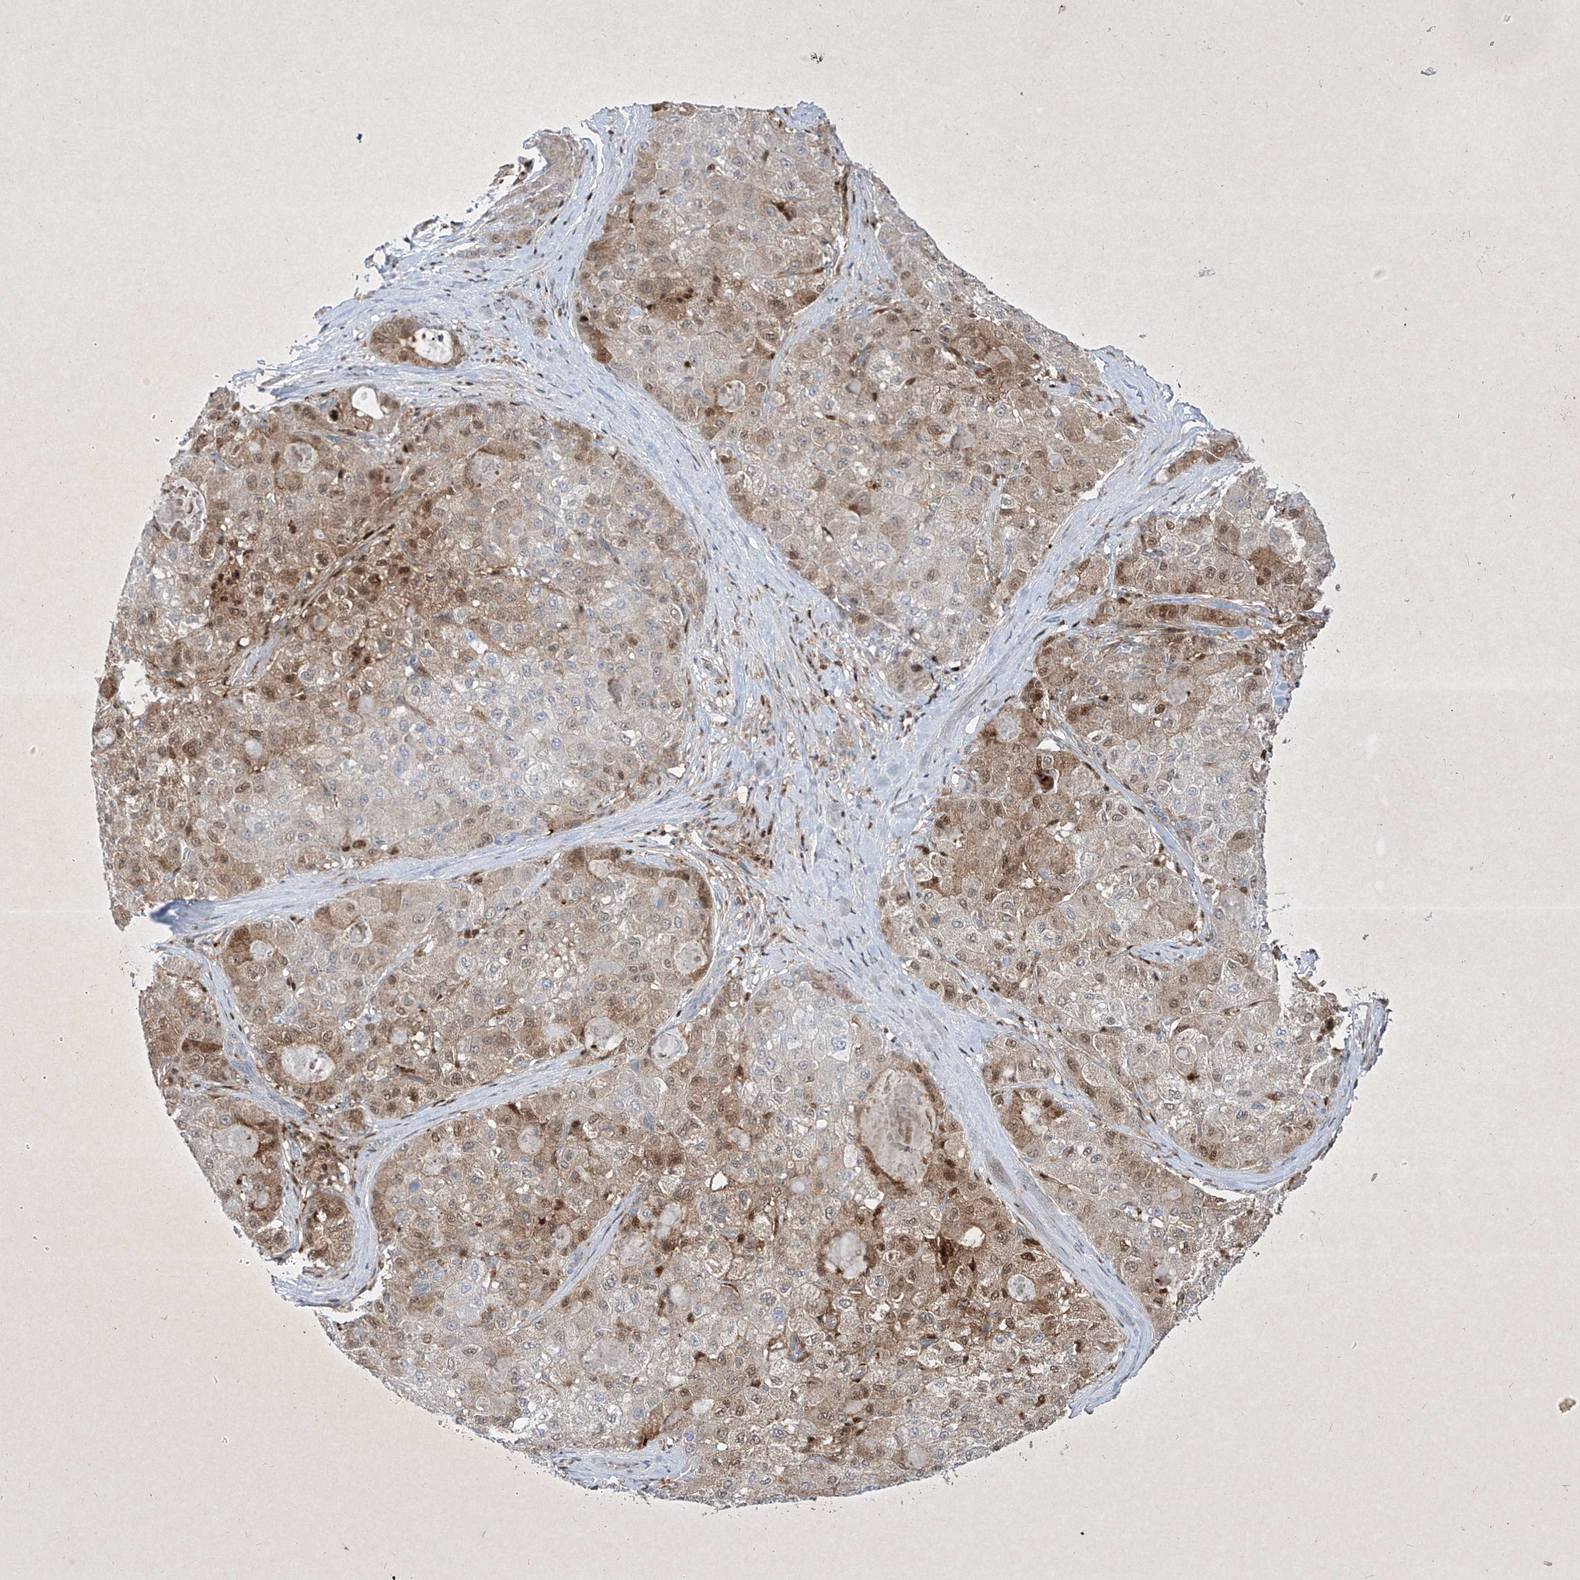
{"staining": {"intensity": "moderate", "quantity": "25%-75%", "location": "cytoplasmic/membranous,nuclear"}, "tissue": "liver cancer", "cell_type": "Tumor cells", "image_type": "cancer", "snomed": [{"axis": "morphology", "description": "Carcinoma, Hepatocellular, NOS"}, {"axis": "topography", "description": "Liver"}], "caption": "Immunohistochemical staining of human liver cancer (hepatocellular carcinoma) exhibits moderate cytoplasmic/membranous and nuclear protein staining in approximately 25%-75% of tumor cells.", "gene": "PSMB10", "patient": {"sex": "male", "age": 80}}